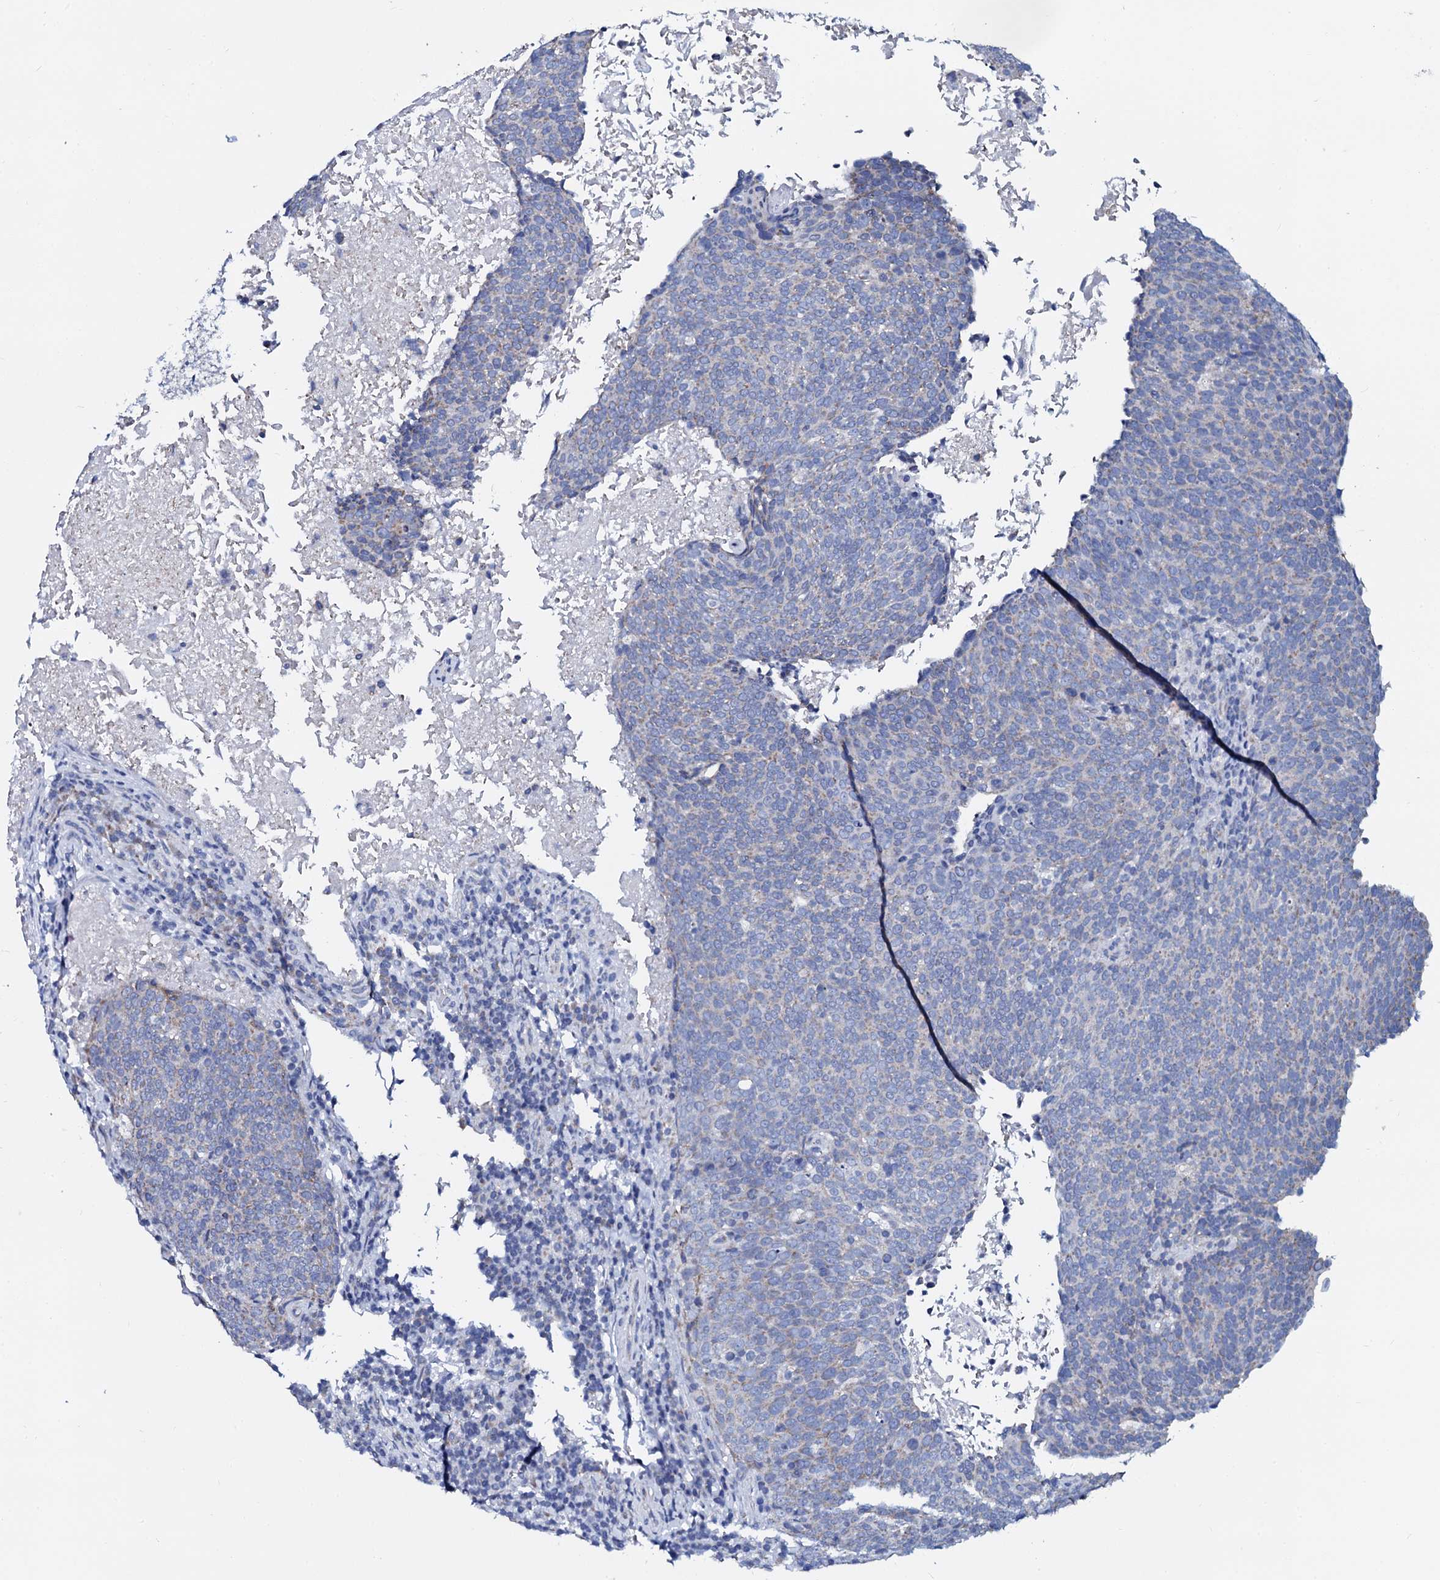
{"staining": {"intensity": "negative", "quantity": "none", "location": "none"}, "tissue": "head and neck cancer", "cell_type": "Tumor cells", "image_type": "cancer", "snomed": [{"axis": "morphology", "description": "Squamous cell carcinoma, NOS"}, {"axis": "morphology", "description": "Squamous cell carcinoma, metastatic, NOS"}, {"axis": "topography", "description": "Lymph node"}, {"axis": "topography", "description": "Head-Neck"}], "caption": "Immunohistochemistry (IHC) histopathology image of neoplastic tissue: human squamous cell carcinoma (head and neck) stained with DAB (3,3'-diaminobenzidine) reveals no significant protein positivity in tumor cells.", "gene": "SLC37A4", "patient": {"sex": "male", "age": 62}}